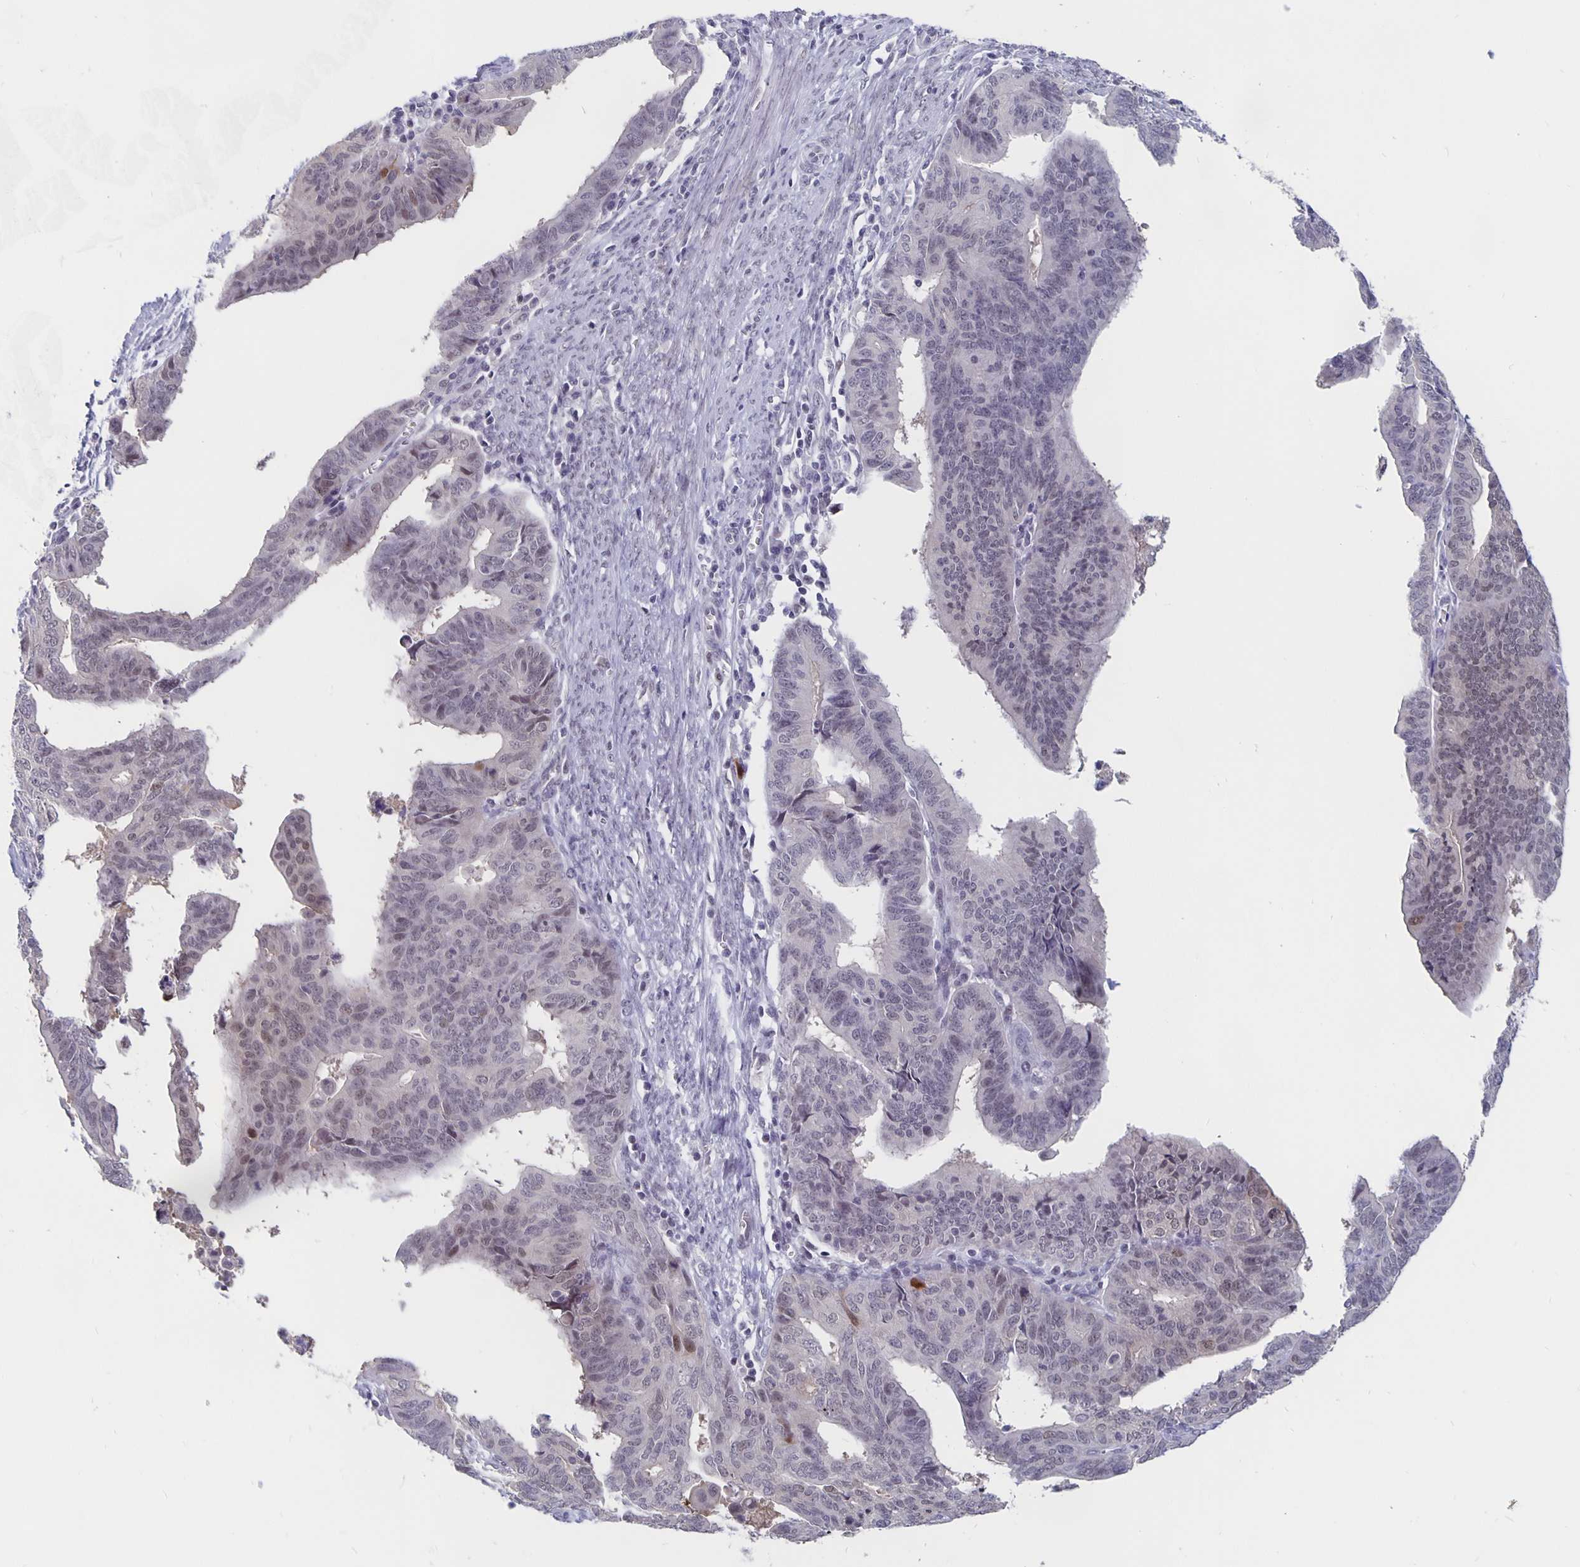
{"staining": {"intensity": "weak", "quantity": "<25%", "location": "nuclear"}, "tissue": "endometrial cancer", "cell_type": "Tumor cells", "image_type": "cancer", "snomed": [{"axis": "morphology", "description": "Adenocarcinoma, NOS"}, {"axis": "topography", "description": "Endometrium"}], "caption": "Immunohistochemistry (IHC) micrograph of neoplastic tissue: human adenocarcinoma (endometrial) stained with DAB (3,3'-diaminobenzidine) demonstrates no significant protein expression in tumor cells.", "gene": "ZNF691", "patient": {"sex": "female", "age": 65}}